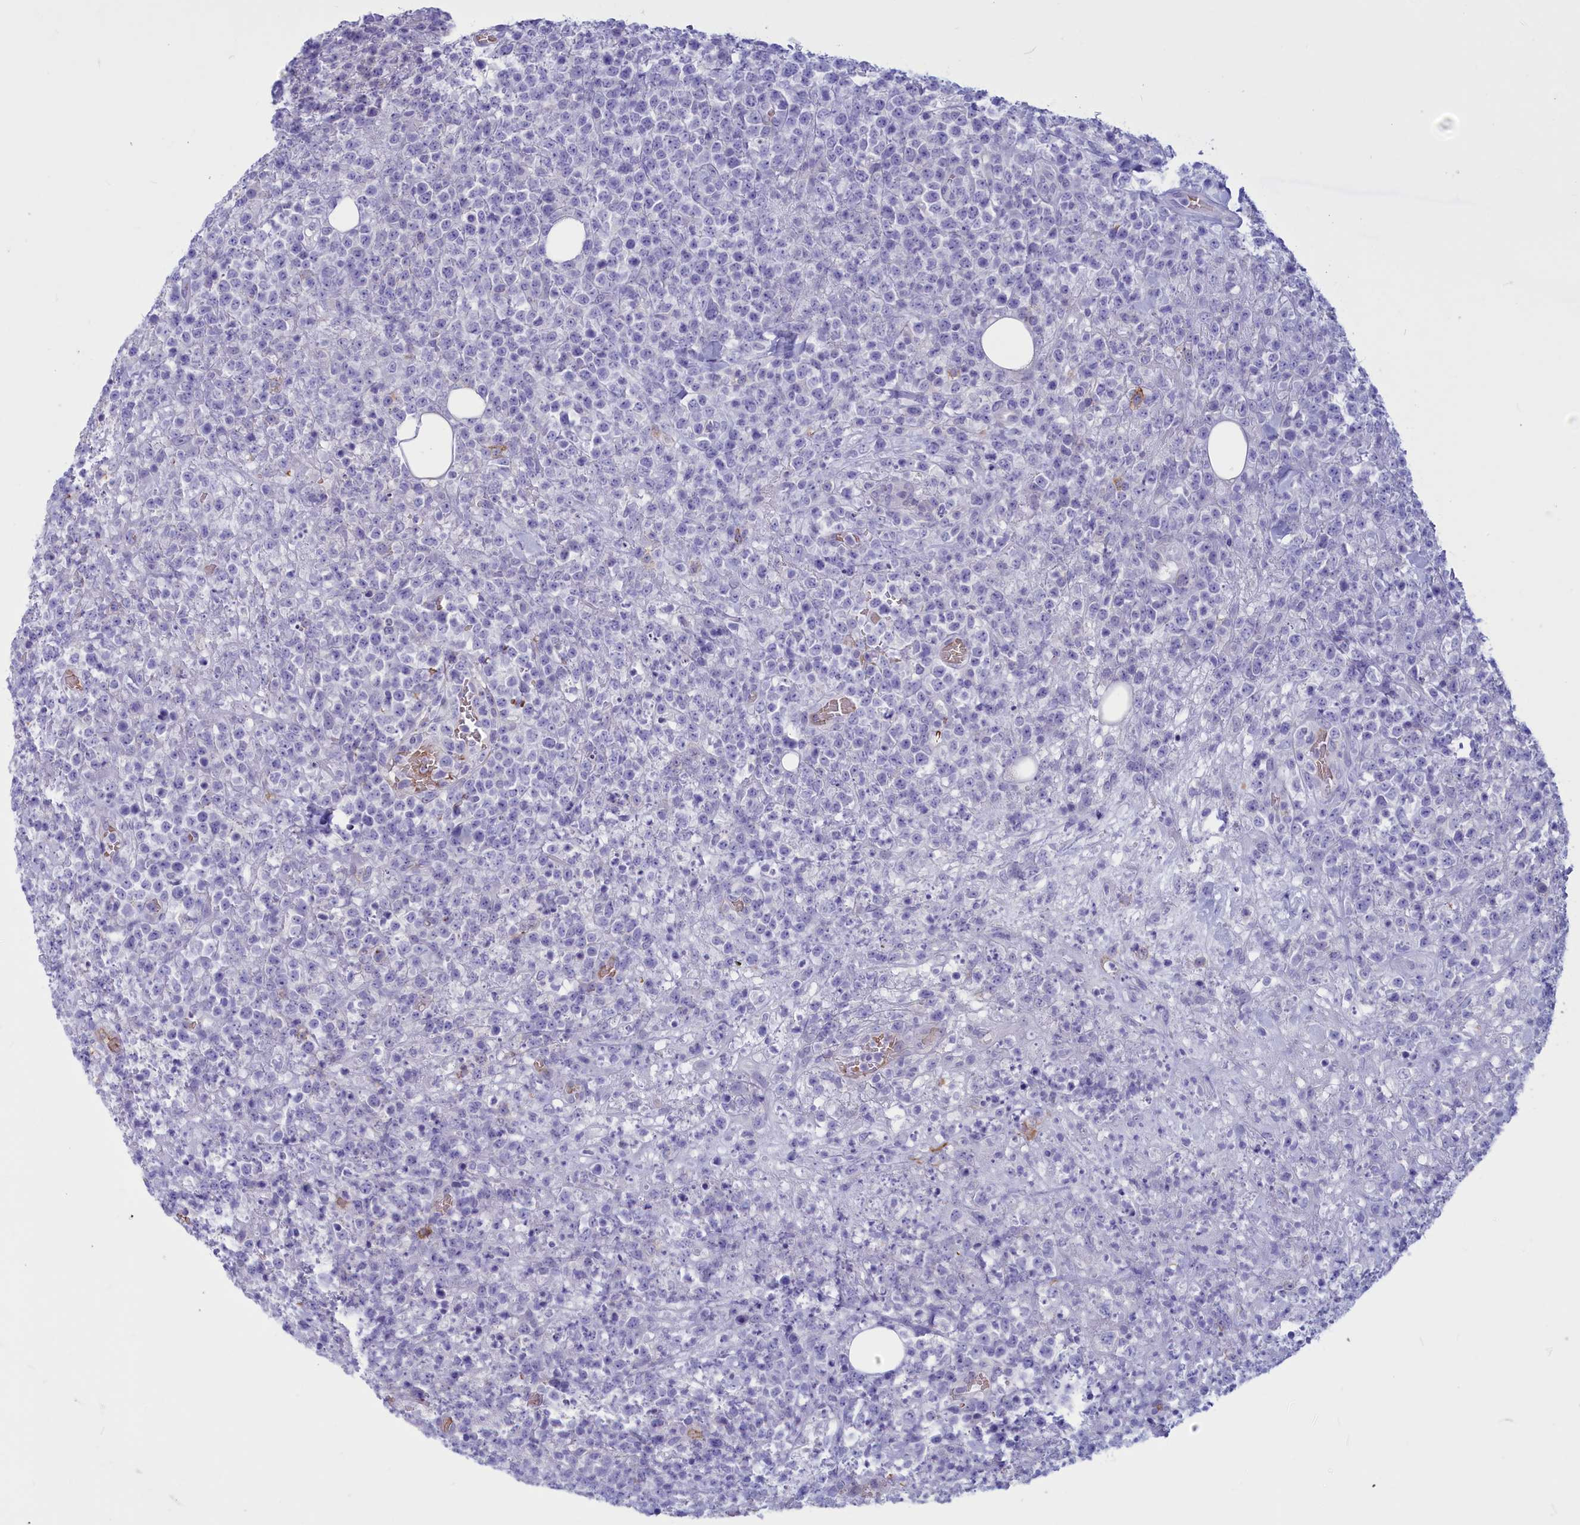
{"staining": {"intensity": "negative", "quantity": "none", "location": "none"}, "tissue": "lymphoma", "cell_type": "Tumor cells", "image_type": "cancer", "snomed": [{"axis": "morphology", "description": "Malignant lymphoma, non-Hodgkin's type, High grade"}, {"axis": "topography", "description": "Colon"}], "caption": "A histopathology image of lymphoma stained for a protein demonstrates no brown staining in tumor cells.", "gene": "GAPDHS", "patient": {"sex": "female", "age": 53}}